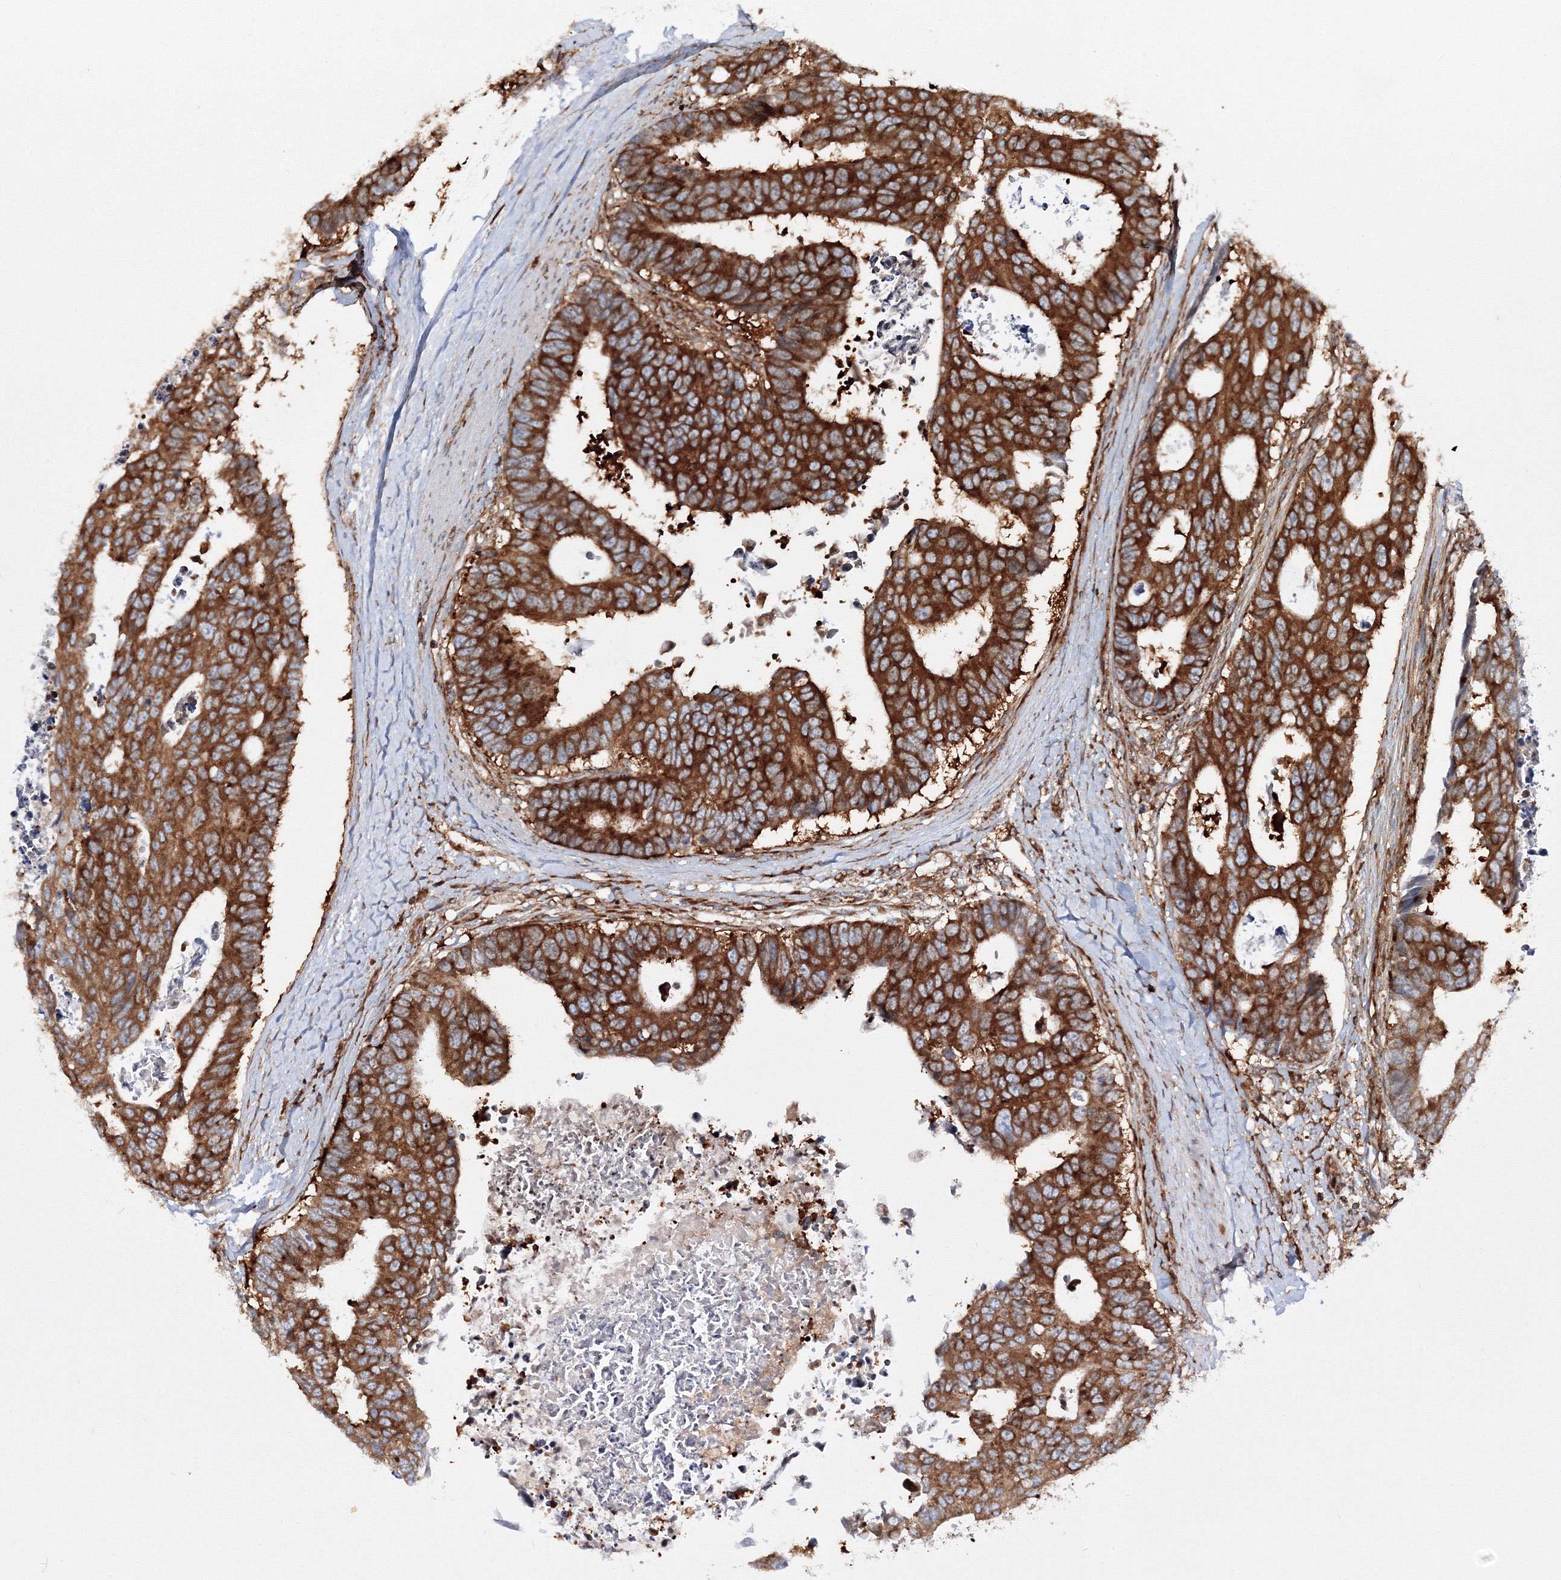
{"staining": {"intensity": "strong", "quantity": ">75%", "location": "cytoplasmic/membranous"}, "tissue": "colorectal cancer", "cell_type": "Tumor cells", "image_type": "cancer", "snomed": [{"axis": "morphology", "description": "Adenocarcinoma, NOS"}, {"axis": "topography", "description": "Rectum"}], "caption": "The histopathology image demonstrates immunohistochemical staining of colorectal adenocarcinoma. There is strong cytoplasmic/membranous expression is identified in approximately >75% of tumor cells. Immunohistochemistry (ihc) stains the protein of interest in brown and the nuclei are stained blue.", "gene": "HARS1", "patient": {"sex": "male", "age": 84}}